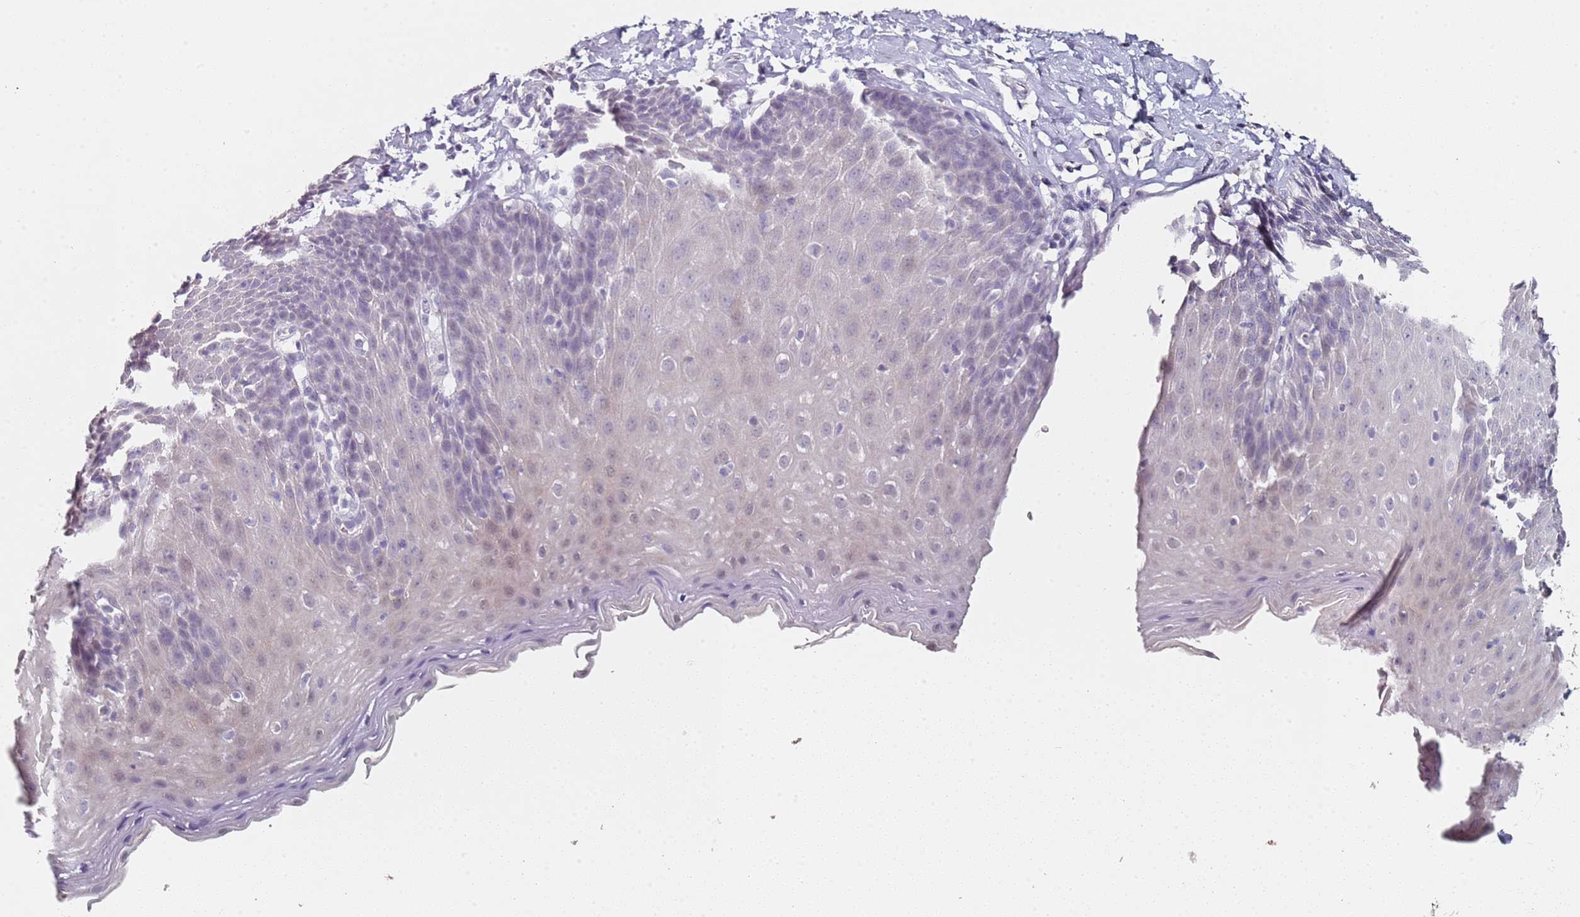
{"staining": {"intensity": "weak", "quantity": "<25%", "location": "cytoplasmic/membranous,nuclear"}, "tissue": "esophagus", "cell_type": "Squamous epithelial cells", "image_type": "normal", "snomed": [{"axis": "morphology", "description": "Normal tissue, NOS"}, {"axis": "topography", "description": "Esophagus"}], "caption": "Protein analysis of benign esophagus displays no significant expression in squamous epithelial cells. (DAB immunohistochemistry (IHC) visualized using brightfield microscopy, high magnification).", "gene": "DNAH11", "patient": {"sex": "female", "age": 61}}